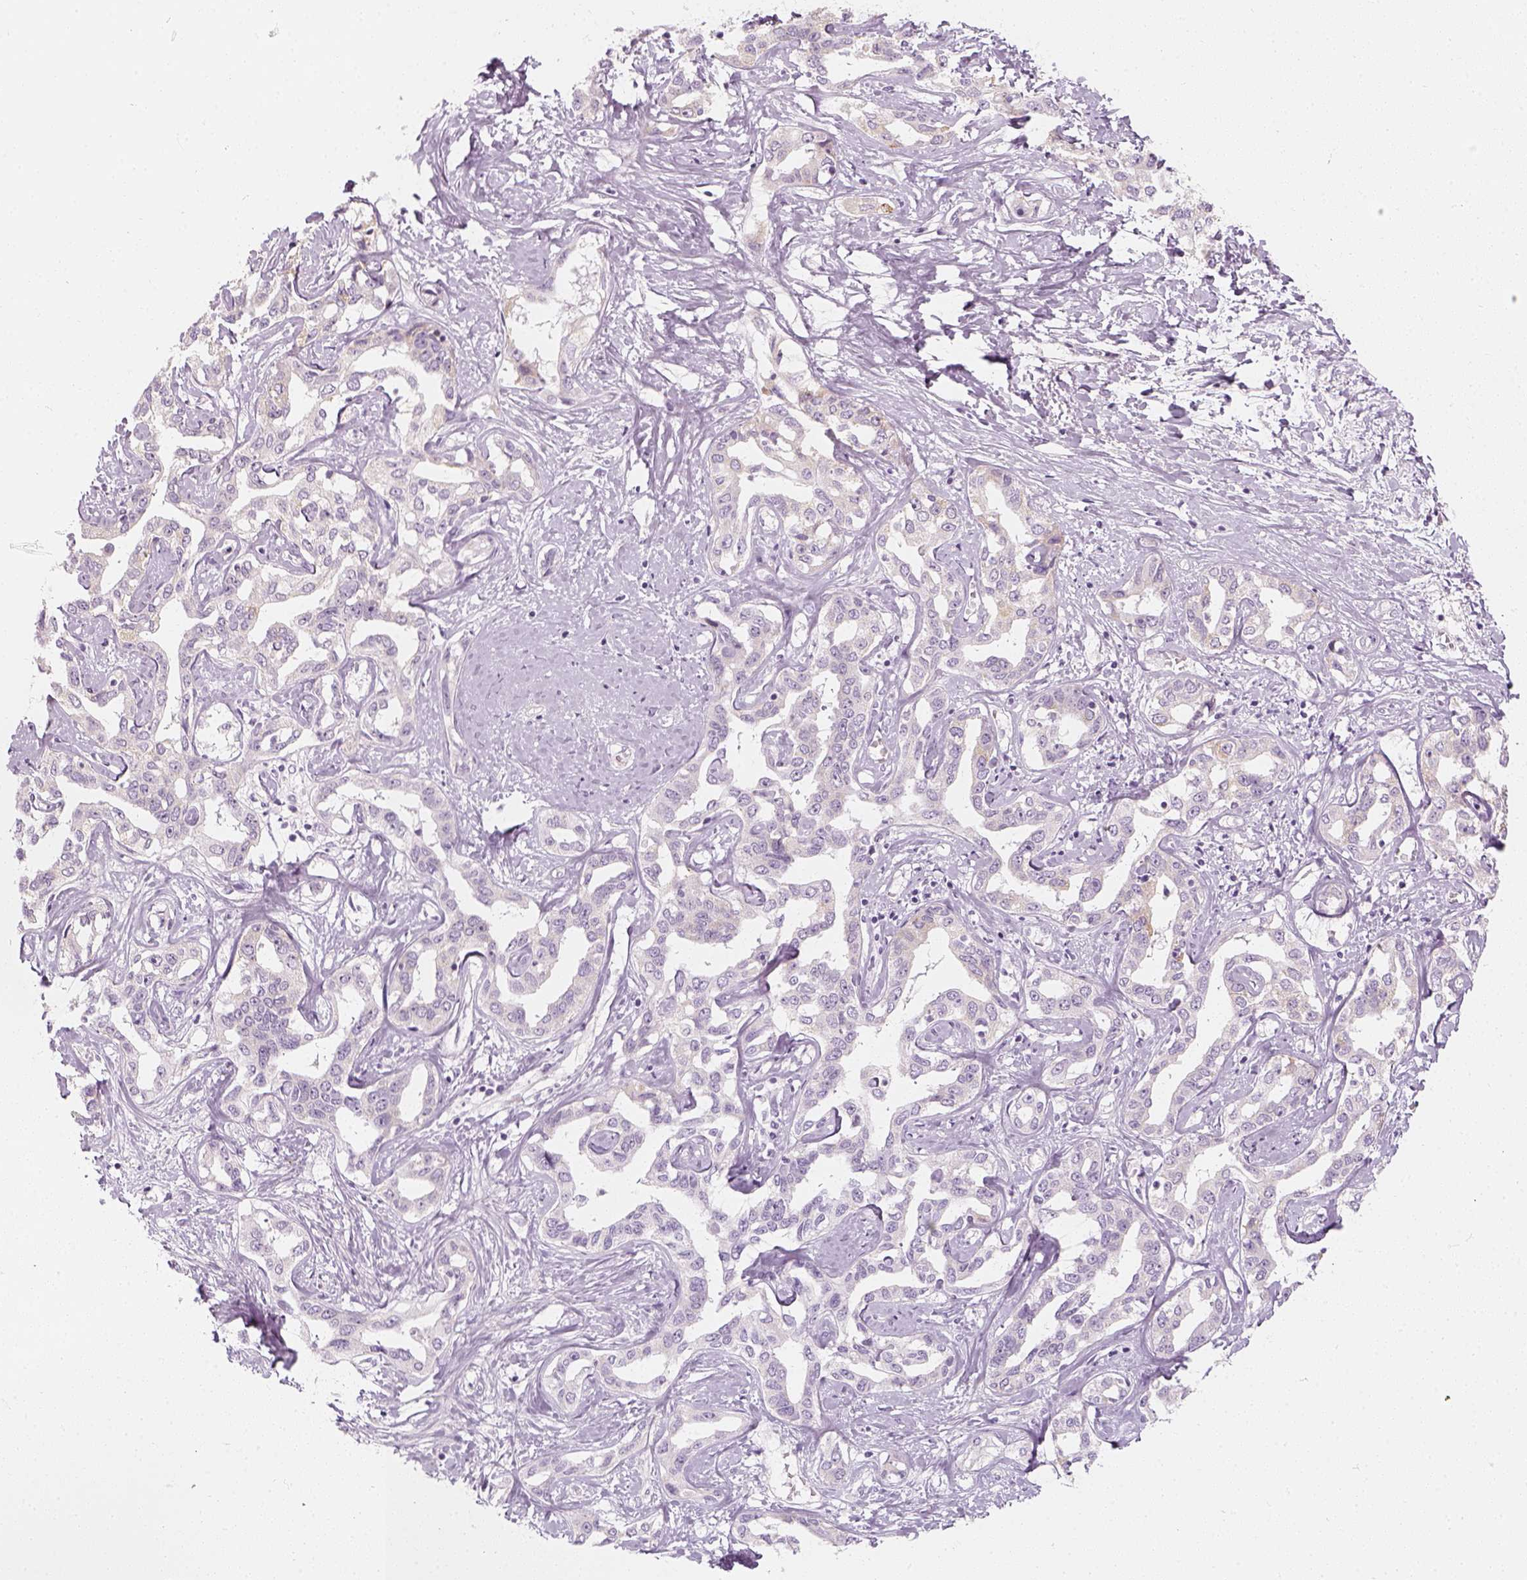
{"staining": {"intensity": "negative", "quantity": "none", "location": "none"}, "tissue": "liver cancer", "cell_type": "Tumor cells", "image_type": "cancer", "snomed": [{"axis": "morphology", "description": "Cholangiocarcinoma"}, {"axis": "topography", "description": "Liver"}], "caption": "This is an immunohistochemistry (IHC) photomicrograph of liver cancer (cholangiocarcinoma). There is no staining in tumor cells.", "gene": "PRAME", "patient": {"sex": "male", "age": 59}}